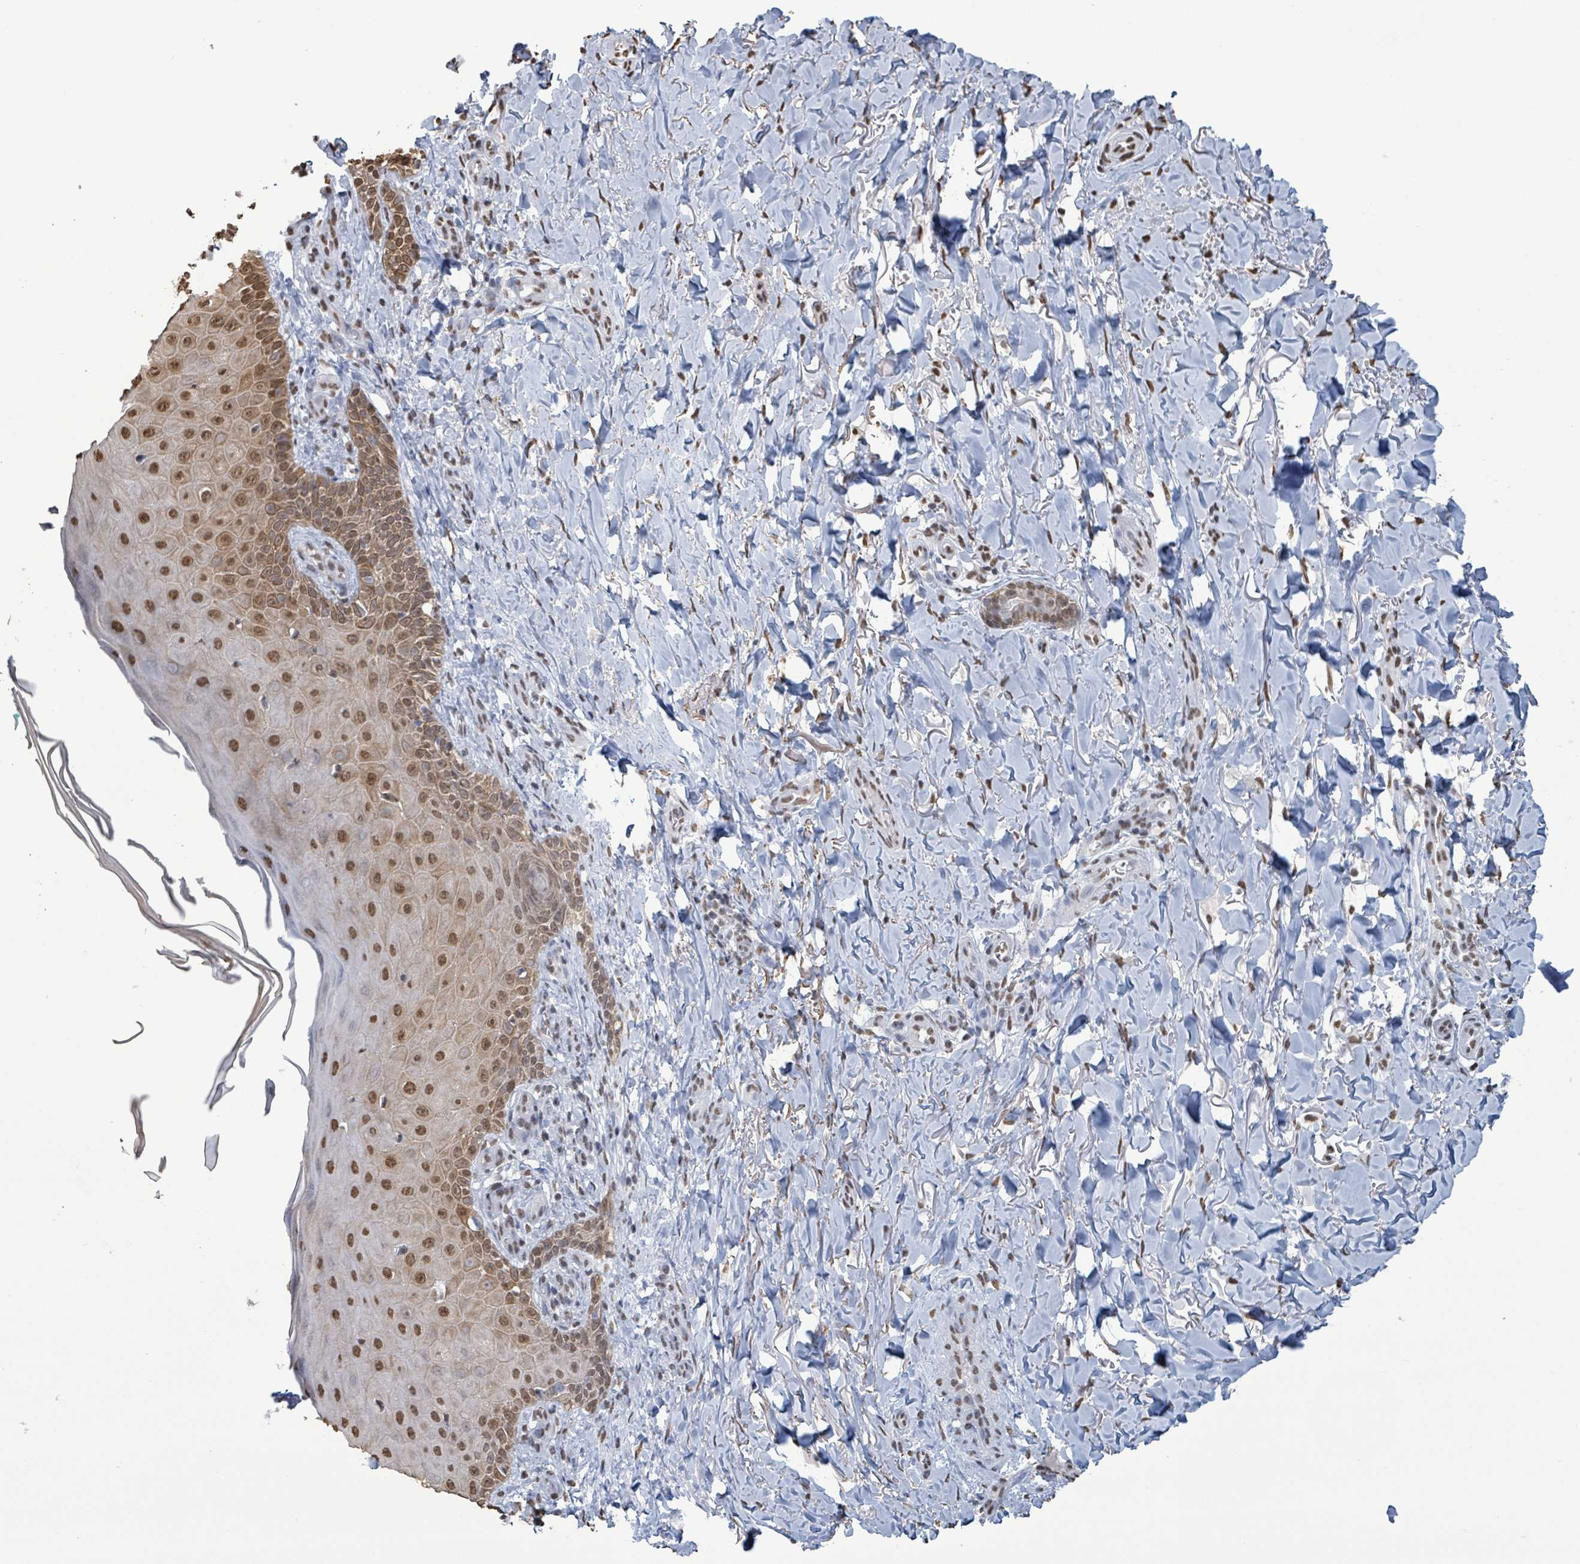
{"staining": {"intensity": "moderate", "quantity": ">75%", "location": "cytoplasmic/membranous,nuclear"}, "tissue": "skin", "cell_type": "Fibroblasts", "image_type": "normal", "snomed": [{"axis": "morphology", "description": "Normal tissue, NOS"}, {"axis": "topography", "description": "Skin"}], "caption": "Protein staining of unremarkable skin reveals moderate cytoplasmic/membranous,nuclear expression in approximately >75% of fibroblasts. Immunohistochemistry stains the protein of interest in brown and the nuclei are stained blue.", "gene": "SAMD14", "patient": {"sex": "male", "age": 81}}